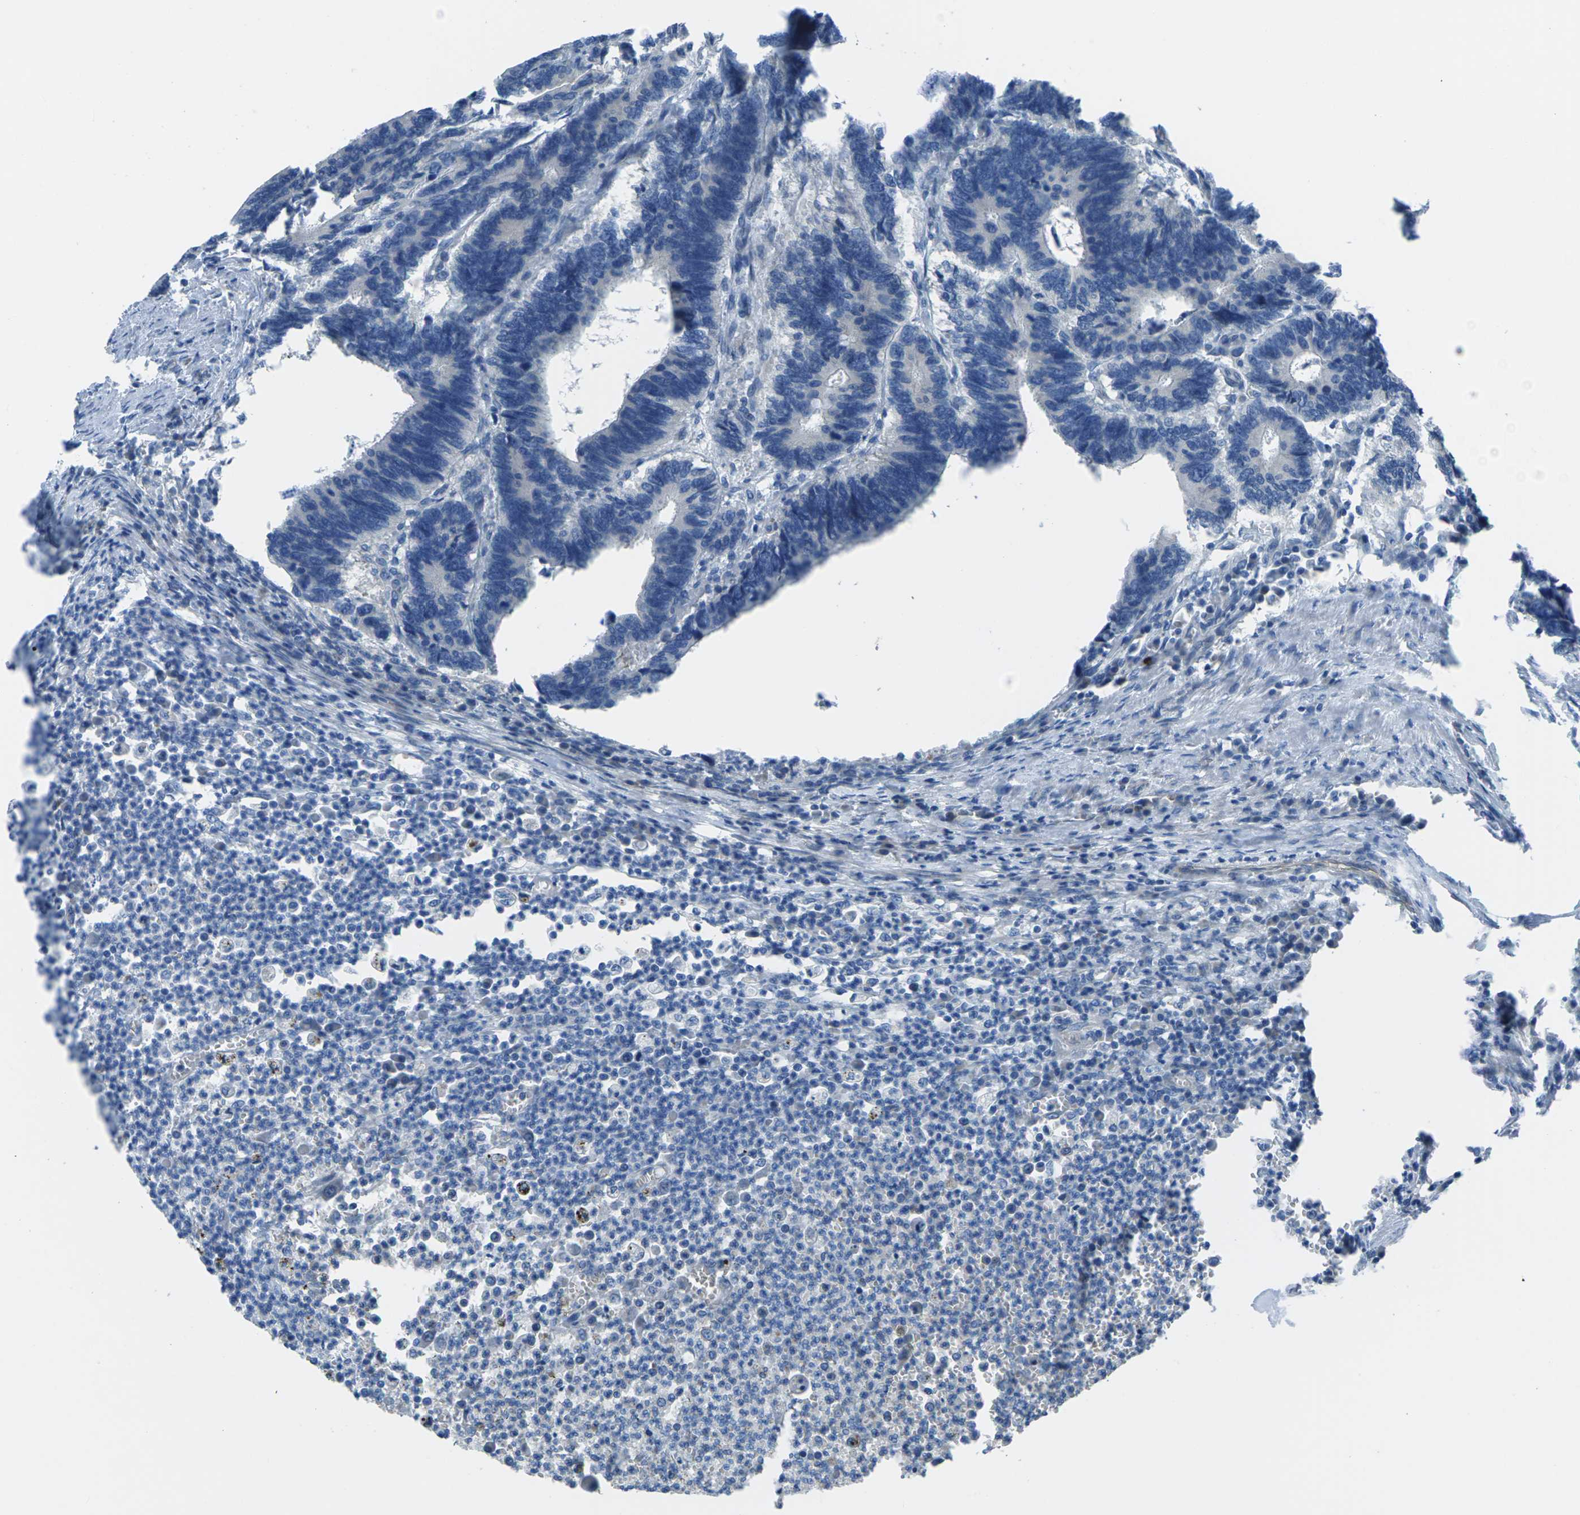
{"staining": {"intensity": "negative", "quantity": "none", "location": "none"}, "tissue": "colorectal cancer", "cell_type": "Tumor cells", "image_type": "cancer", "snomed": [{"axis": "morphology", "description": "Adenocarcinoma, NOS"}, {"axis": "topography", "description": "Colon"}], "caption": "High magnification brightfield microscopy of colorectal adenocarcinoma stained with DAB (3,3'-diaminobenzidine) (brown) and counterstained with hematoxylin (blue): tumor cells show no significant expression. Brightfield microscopy of IHC stained with DAB (3,3'-diaminobenzidine) (brown) and hematoxylin (blue), captured at high magnification.", "gene": "EDNRA", "patient": {"sex": "male", "age": 72}}